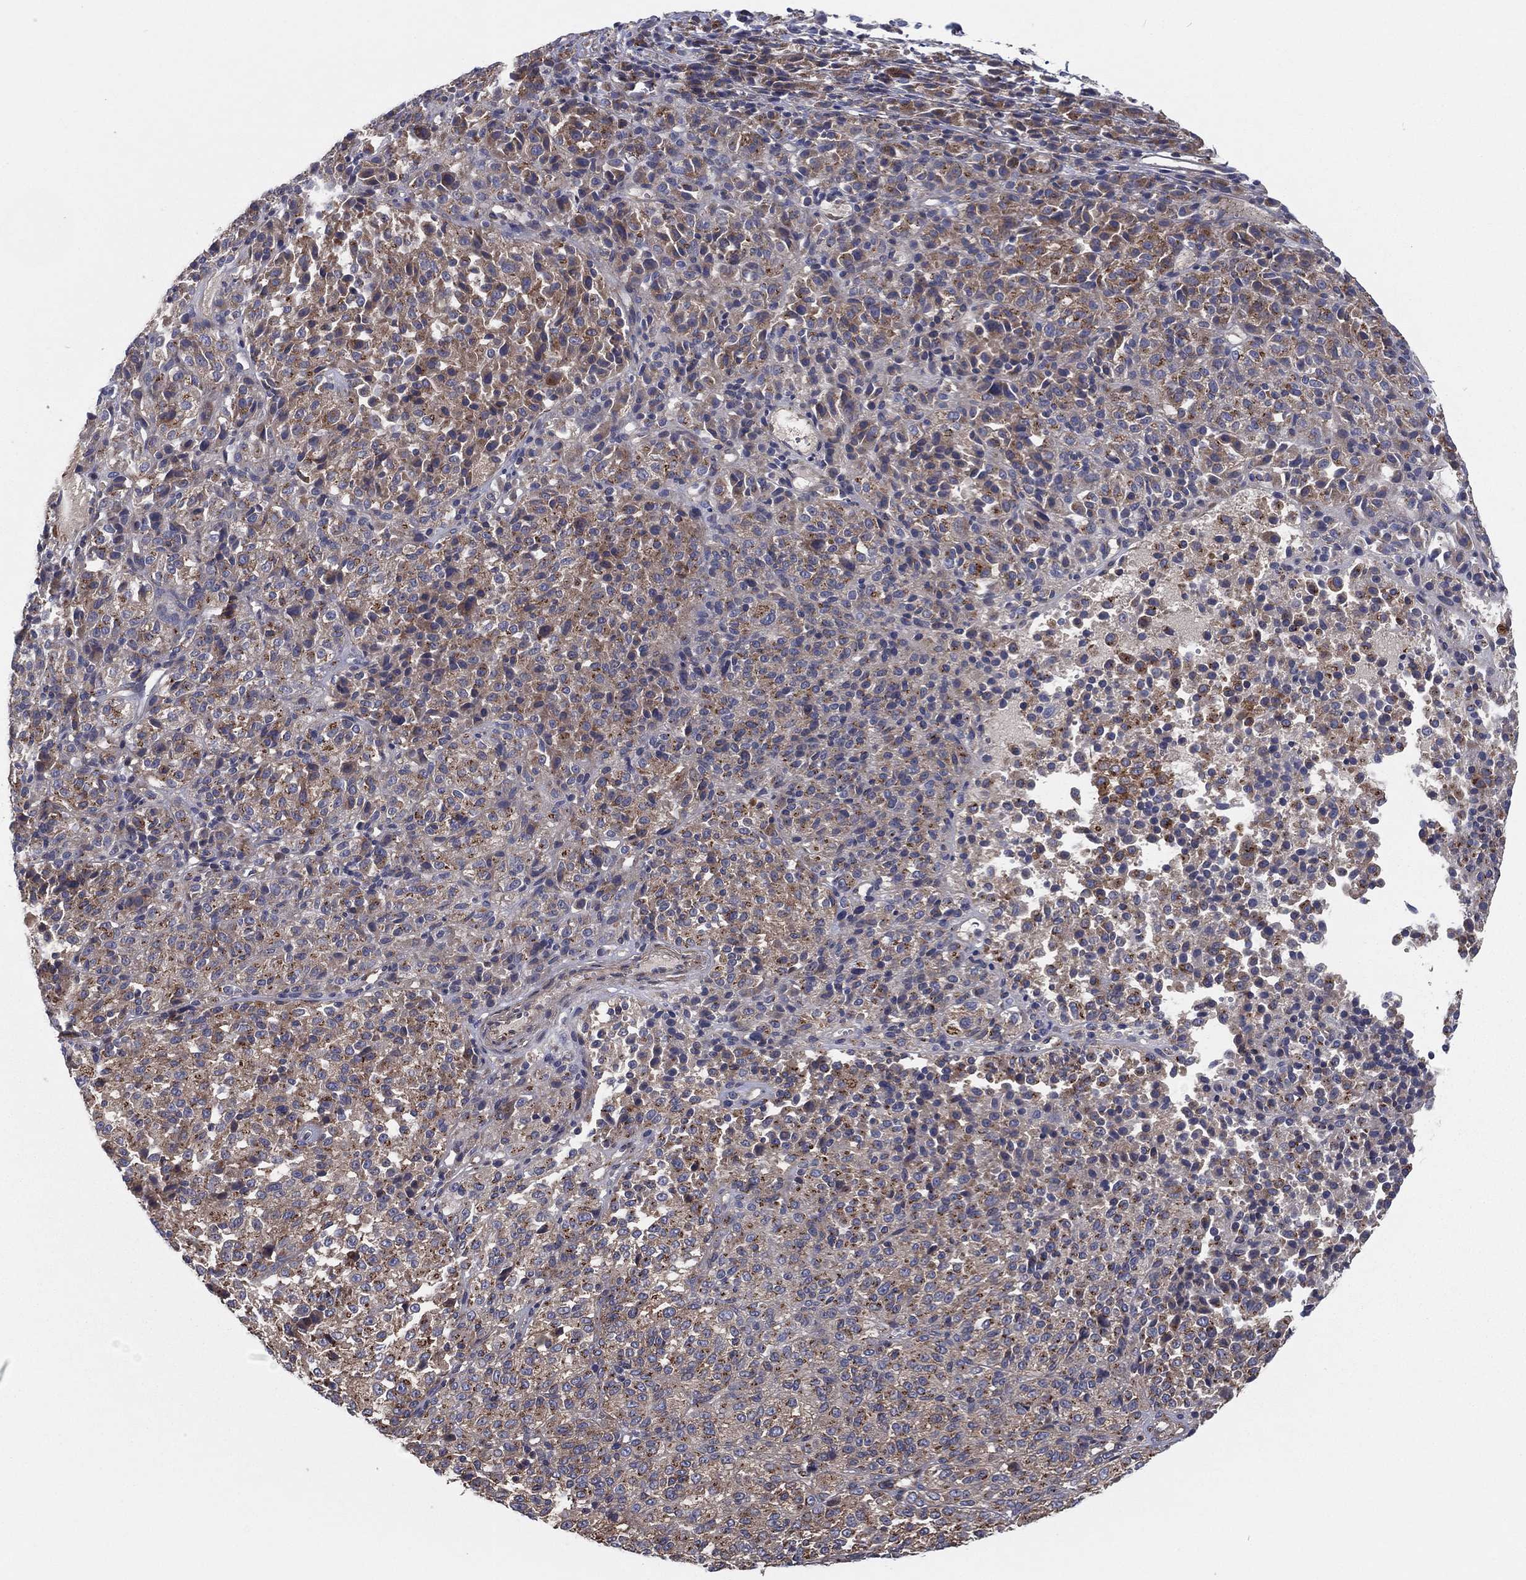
{"staining": {"intensity": "weak", "quantity": "25%-75%", "location": "cytoplasmic/membranous"}, "tissue": "melanoma", "cell_type": "Tumor cells", "image_type": "cancer", "snomed": [{"axis": "morphology", "description": "Malignant melanoma, Metastatic site"}, {"axis": "topography", "description": "Brain"}], "caption": "Brown immunohistochemical staining in human malignant melanoma (metastatic site) exhibits weak cytoplasmic/membranous expression in approximately 25%-75% of tumor cells.", "gene": "EIF2B5", "patient": {"sex": "female", "age": 56}}